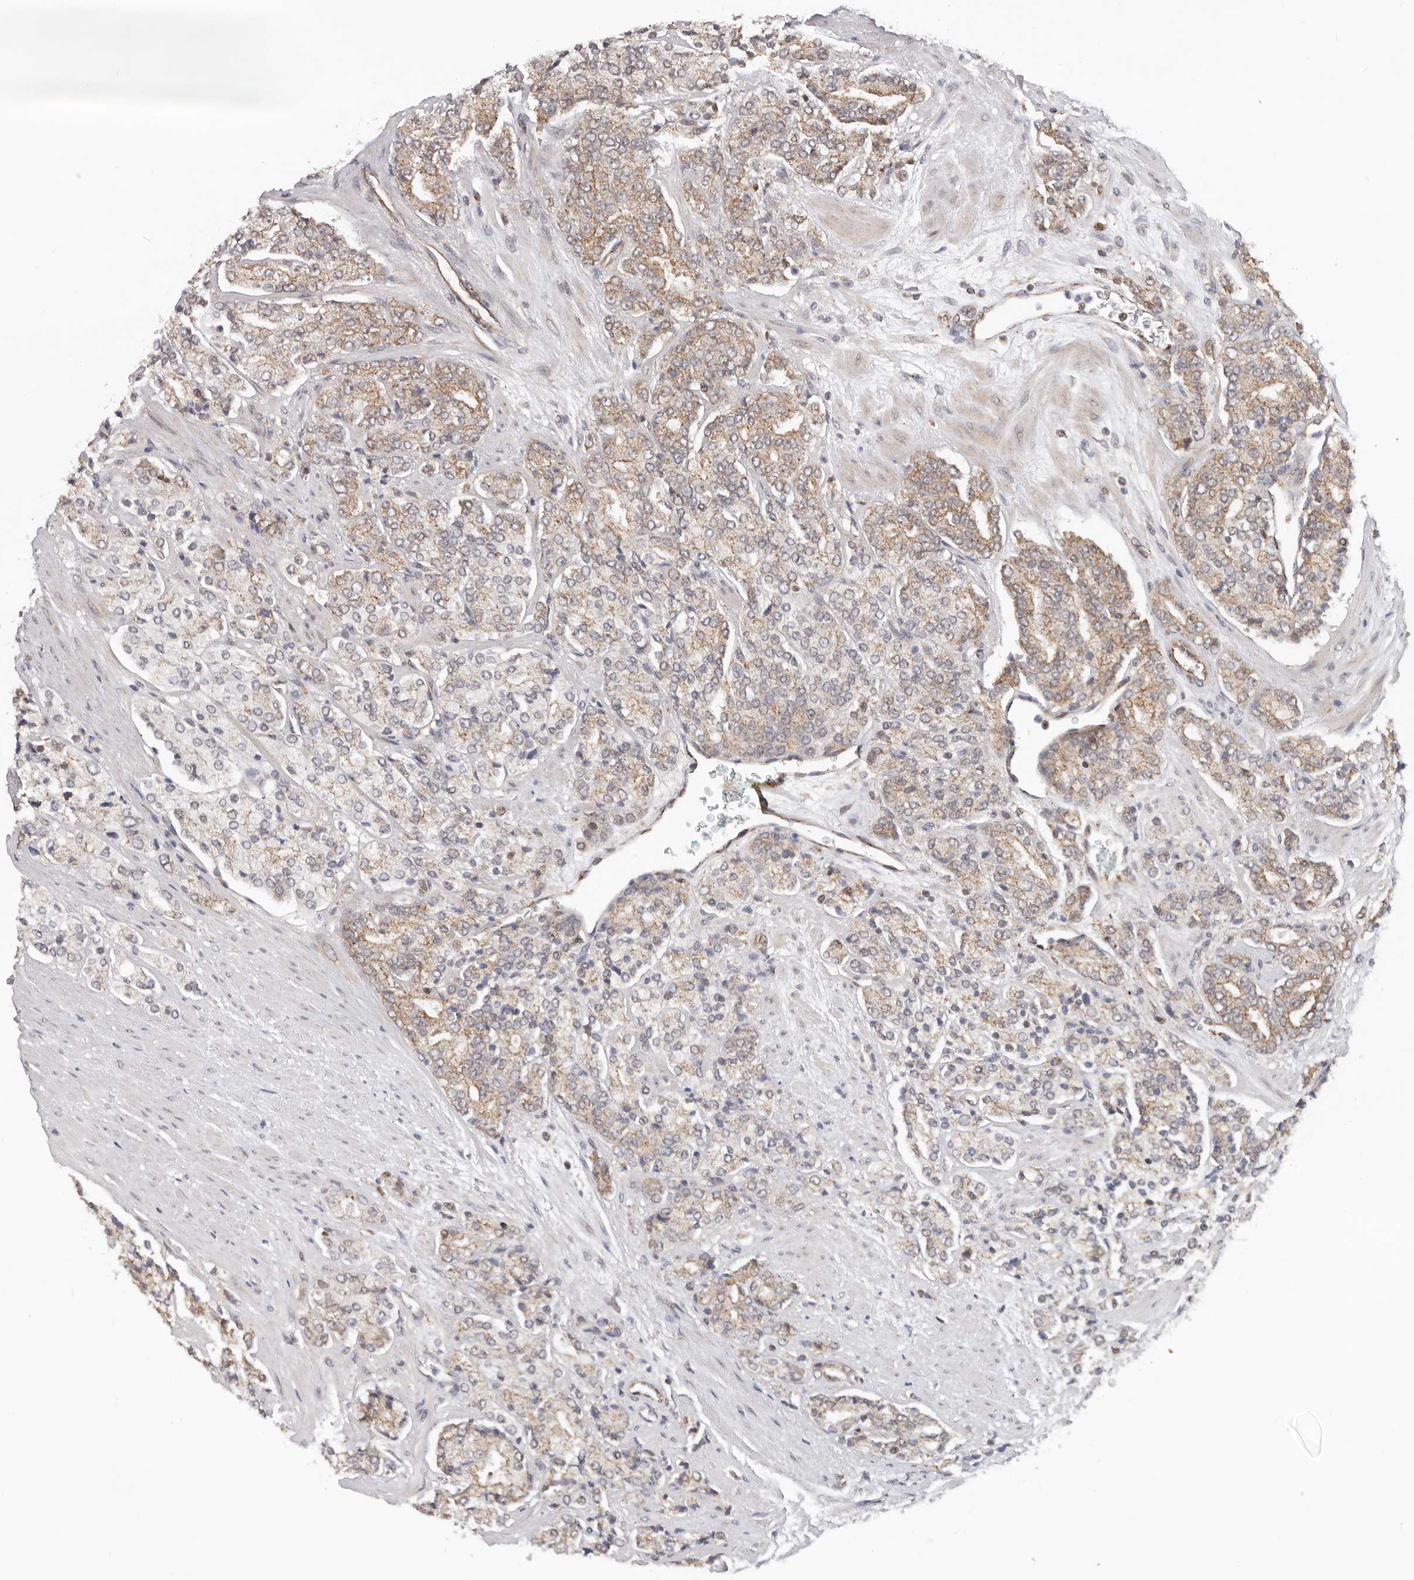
{"staining": {"intensity": "moderate", "quantity": "25%-75%", "location": "cytoplasmic/membranous"}, "tissue": "prostate cancer", "cell_type": "Tumor cells", "image_type": "cancer", "snomed": [{"axis": "morphology", "description": "Adenocarcinoma, High grade"}, {"axis": "topography", "description": "Prostate"}], "caption": "DAB (3,3'-diaminobenzidine) immunohistochemical staining of prostate cancer displays moderate cytoplasmic/membranous protein staining in approximately 25%-75% of tumor cells. (DAB = brown stain, brightfield microscopy at high magnification).", "gene": "USP49", "patient": {"sex": "male", "age": 71}}